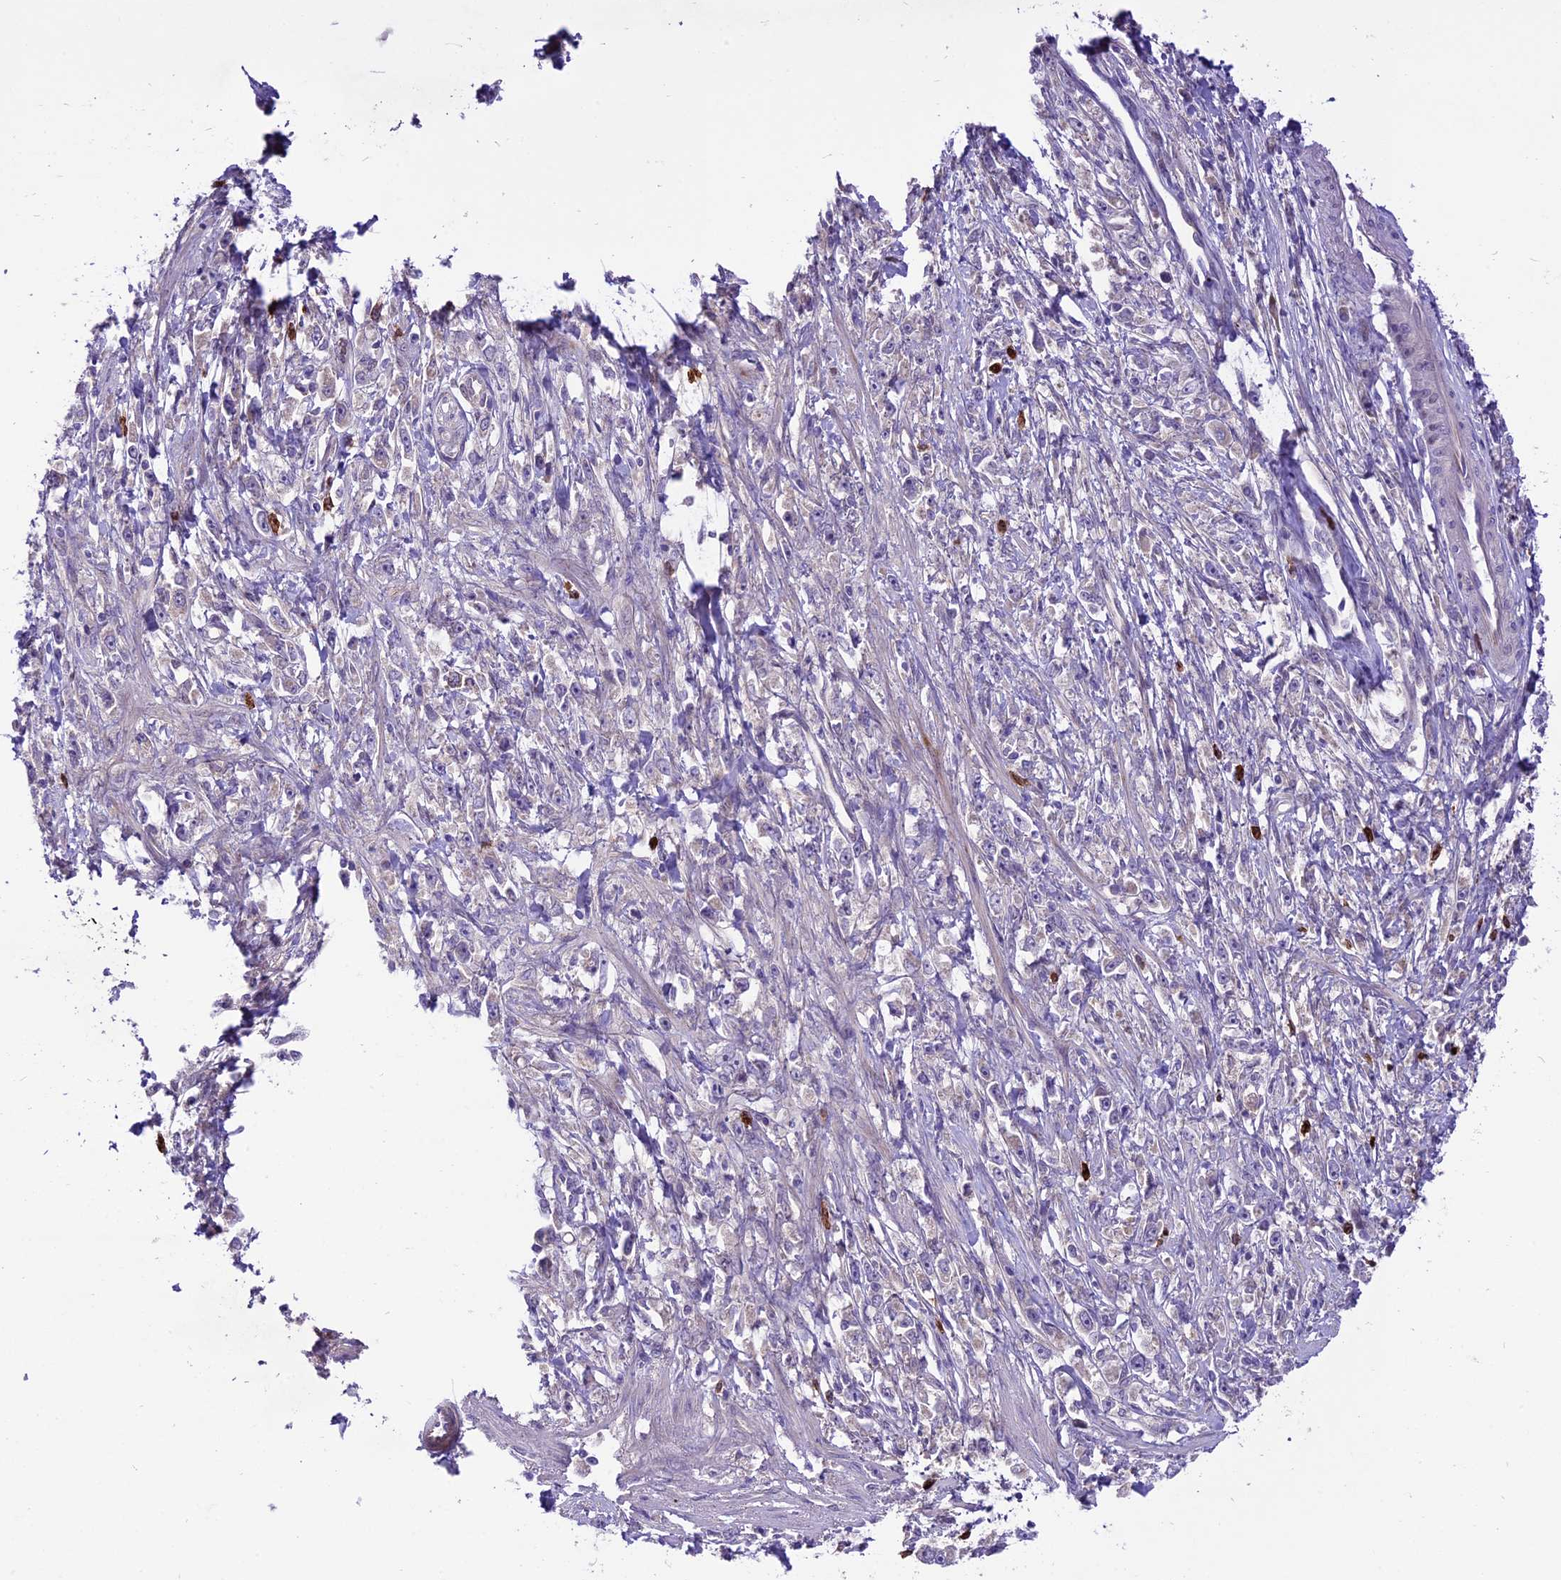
{"staining": {"intensity": "negative", "quantity": "none", "location": "none"}, "tissue": "stomach cancer", "cell_type": "Tumor cells", "image_type": "cancer", "snomed": [{"axis": "morphology", "description": "Adenocarcinoma, NOS"}, {"axis": "topography", "description": "Stomach"}], "caption": "There is no significant expression in tumor cells of stomach cancer (adenocarcinoma). The staining is performed using DAB brown chromogen with nuclei counter-stained in using hematoxylin.", "gene": "SPRED1", "patient": {"sex": "female", "age": 59}}